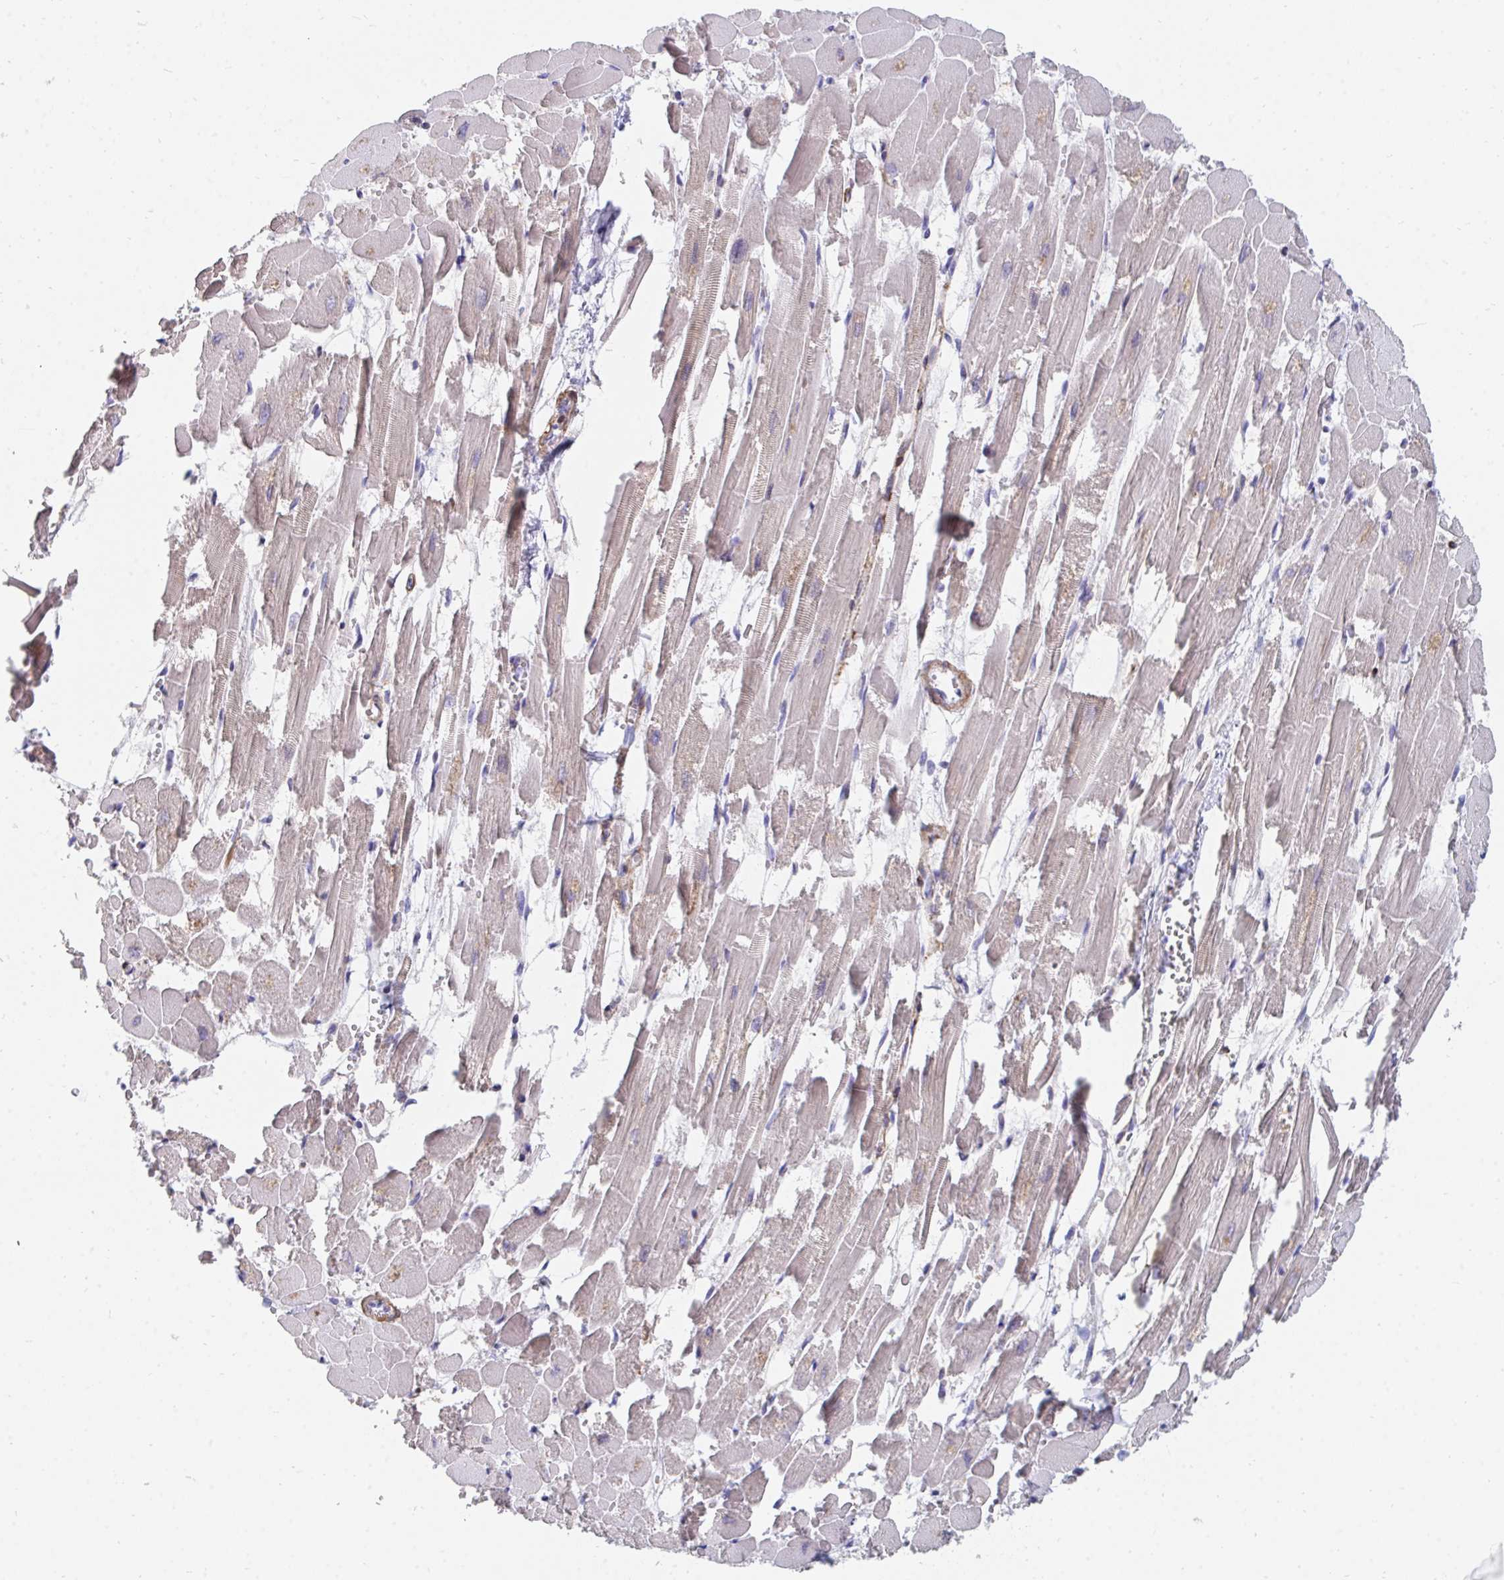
{"staining": {"intensity": "weak", "quantity": "<25%", "location": "cytoplasmic/membranous"}, "tissue": "heart muscle", "cell_type": "Cardiomyocytes", "image_type": "normal", "snomed": [{"axis": "morphology", "description": "Normal tissue, NOS"}, {"axis": "topography", "description": "Heart"}], "caption": "This is an immunohistochemistry (IHC) photomicrograph of benign heart muscle. There is no expression in cardiomyocytes.", "gene": "CD7", "patient": {"sex": "female", "age": 52}}